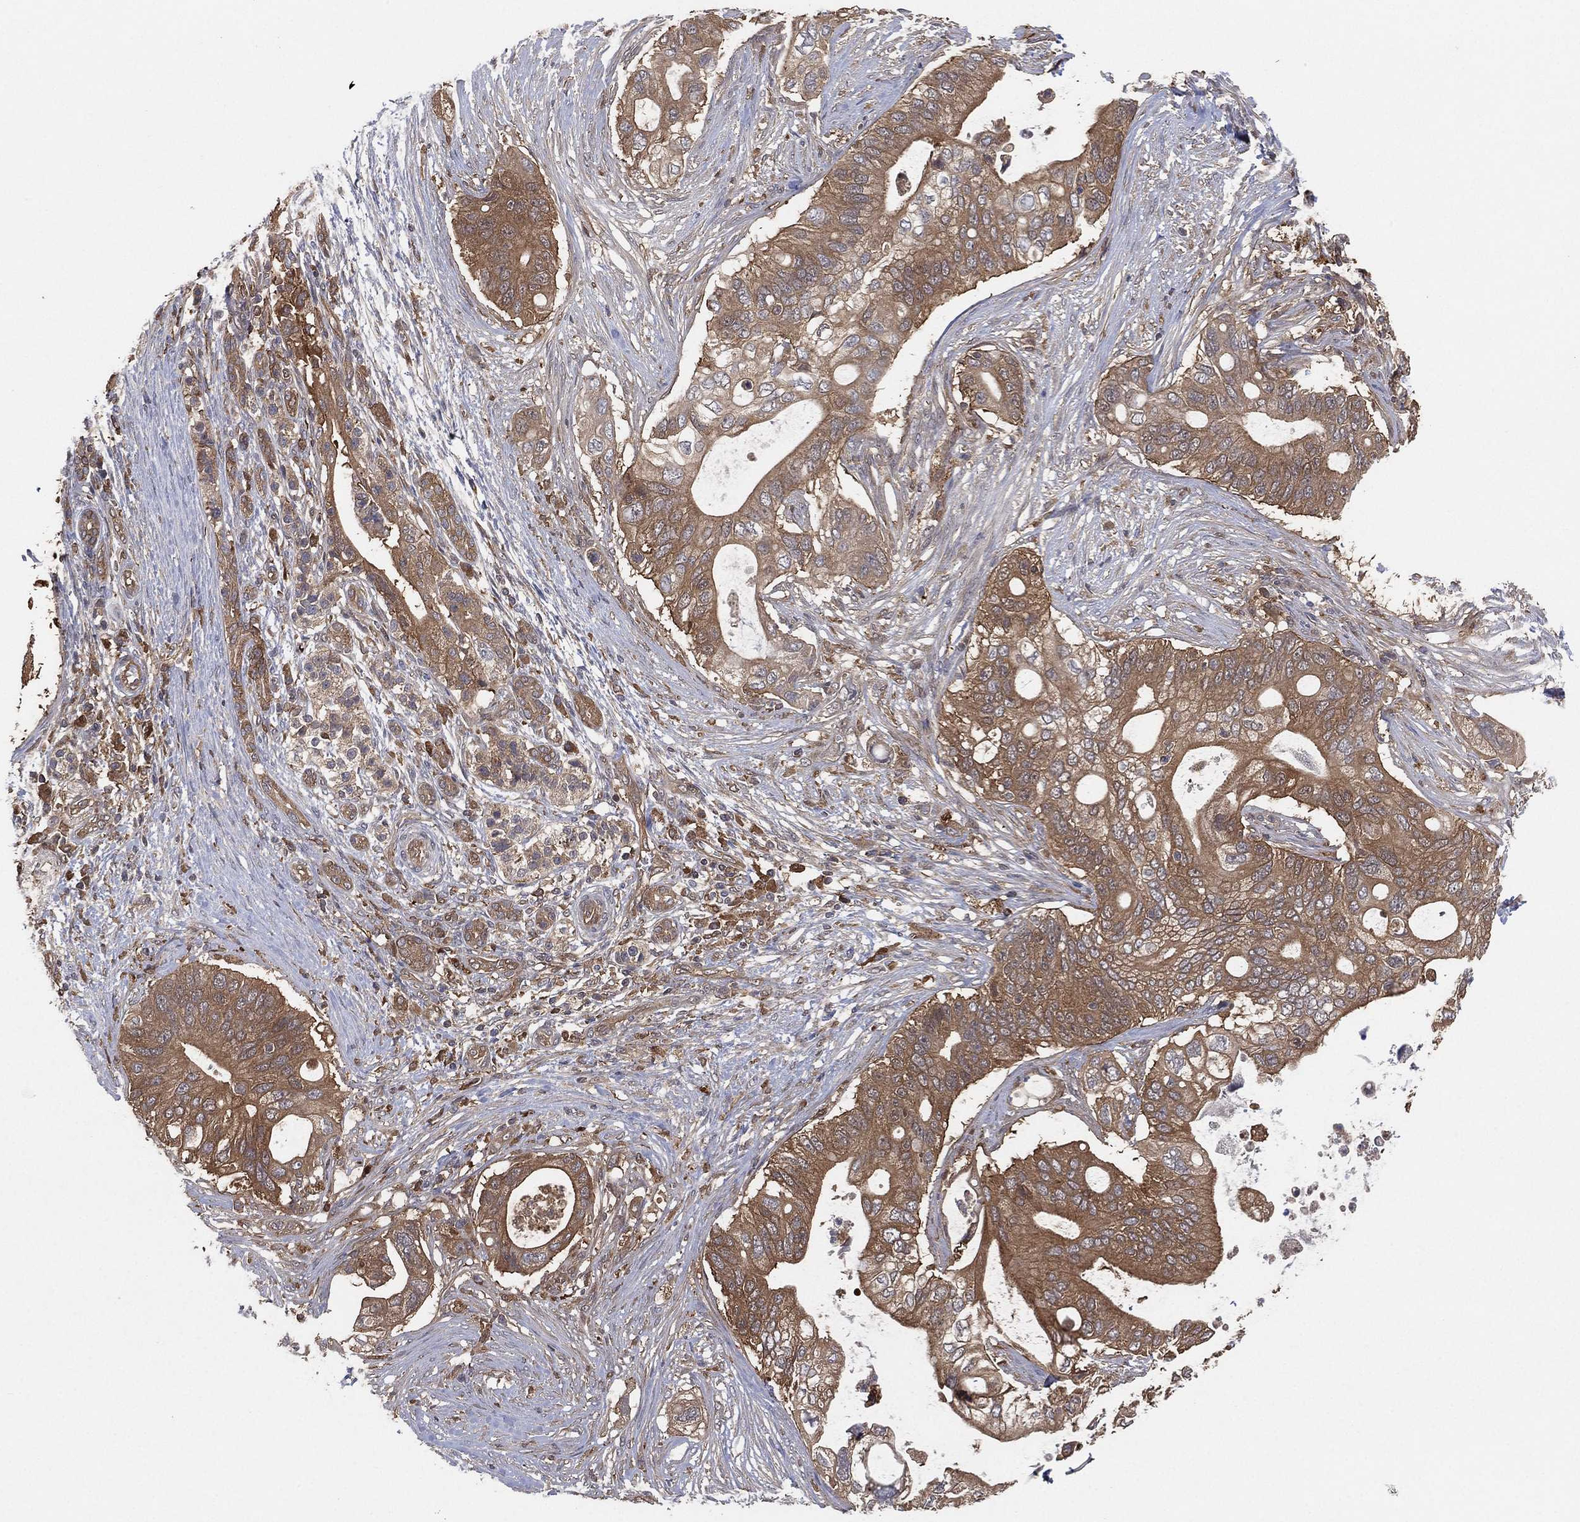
{"staining": {"intensity": "moderate", "quantity": ">75%", "location": "cytoplasmic/membranous"}, "tissue": "pancreatic cancer", "cell_type": "Tumor cells", "image_type": "cancer", "snomed": [{"axis": "morphology", "description": "Adenocarcinoma, NOS"}, {"axis": "topography", "description": "Pancreas"}], "caption": "The photomicrograph displays staining of adenocarcinoma (pancreatic), revealing moderate cytoplasmic/membranous protein positivity (brown color) within tumor cells. The protein of interest is stained brown, and the nuclei are stained in blue (DAB (3,3'-diaminobenzidine) IHC with brightfield microscopy, high magnification).", "gene": "PSMG4", "patient": {"sex": "female", "age": 72}}